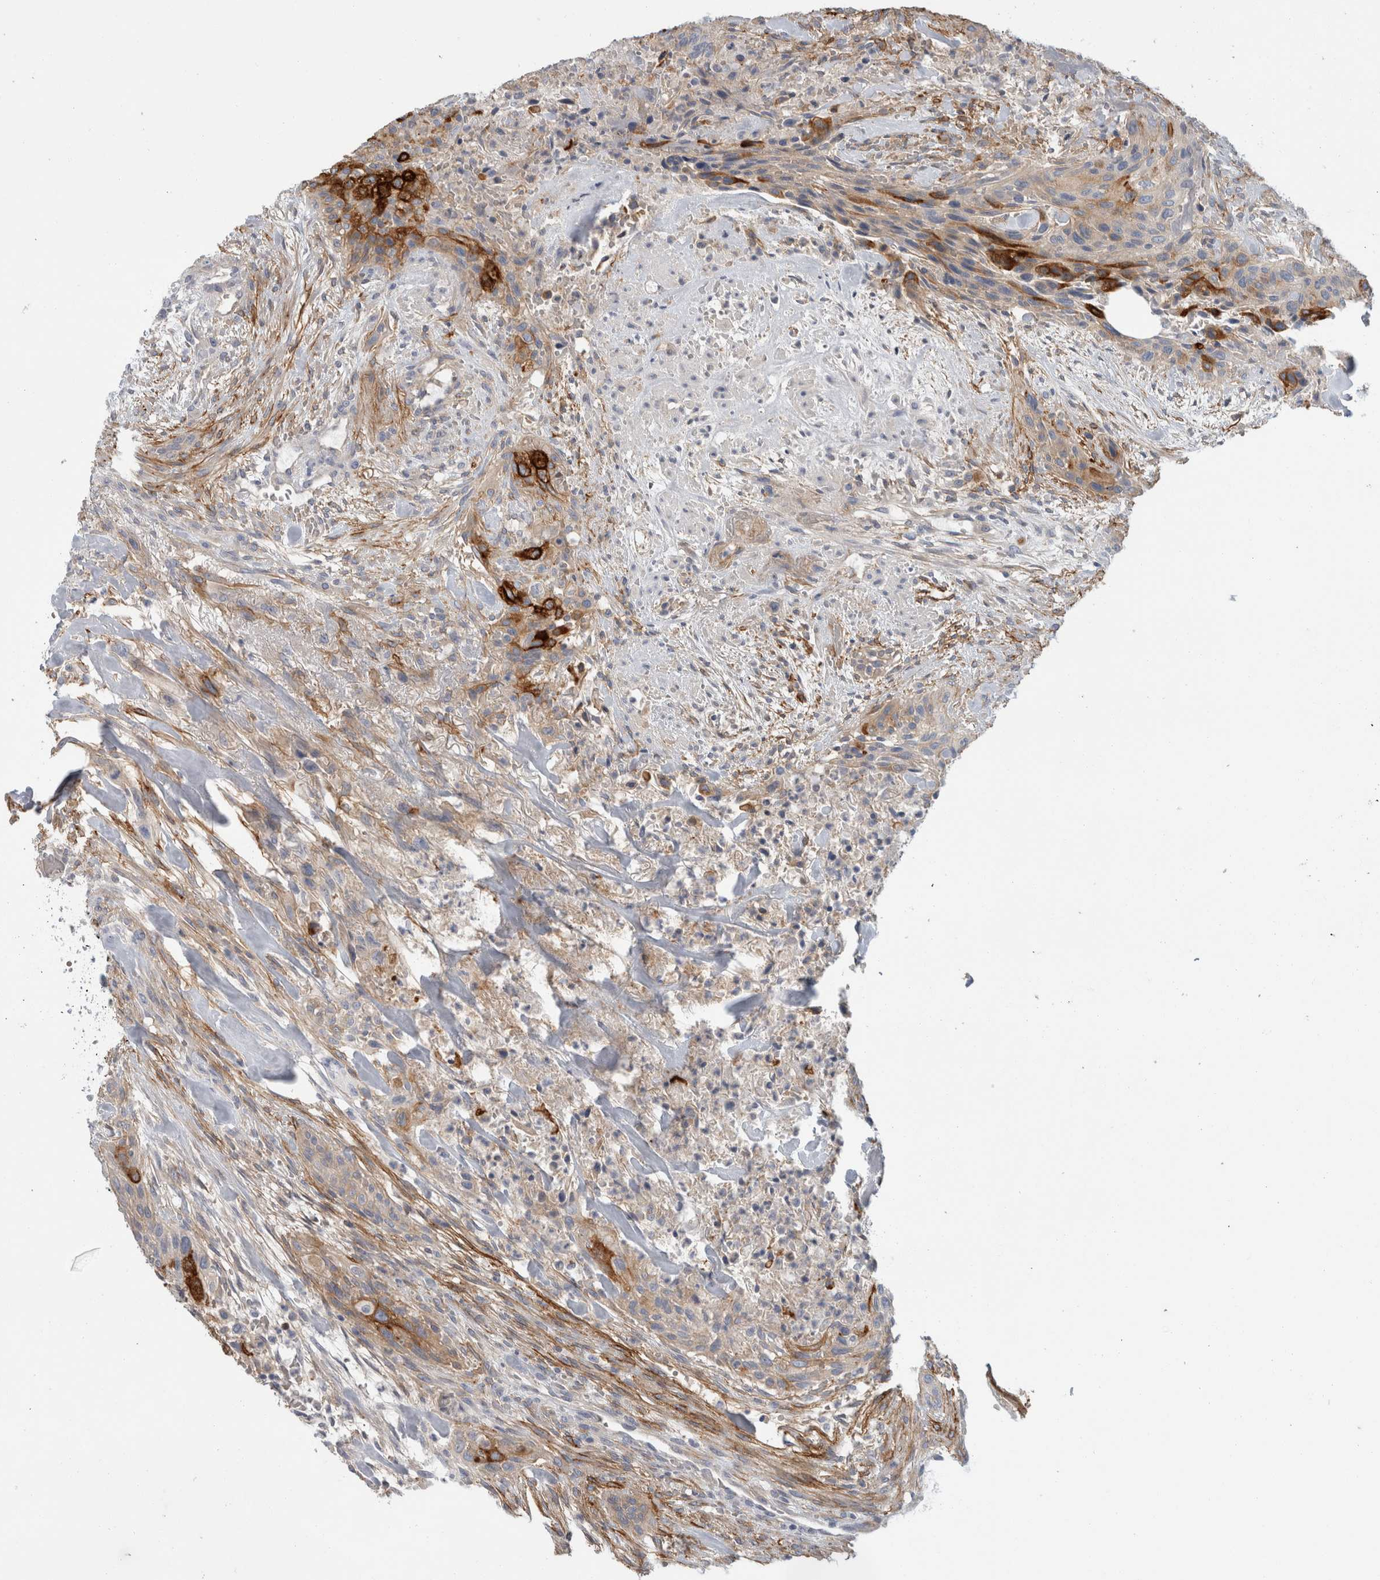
{"staining": {"intensity": "strong", "quantity": "<25%", "location": "cytoplasmic/membranous"}, "tissue": "urothelial cancer", "cell_type": "Tumor cells", "image_type": "cancer", "snomed": [{"axis": "morphology", "description": "Urothelial carcinoma, High grade"}, {"axis": "topography", "description": "Urinary bladder"}], "caption": "Approximately <25% of tumor cells in human urothelial cancer show strong cytoplasmic/membranous protein positivity as visualized by brown immunohistochemical staining.", "gene": "CD55", "patient": {"sex": "male", "age": 35}}